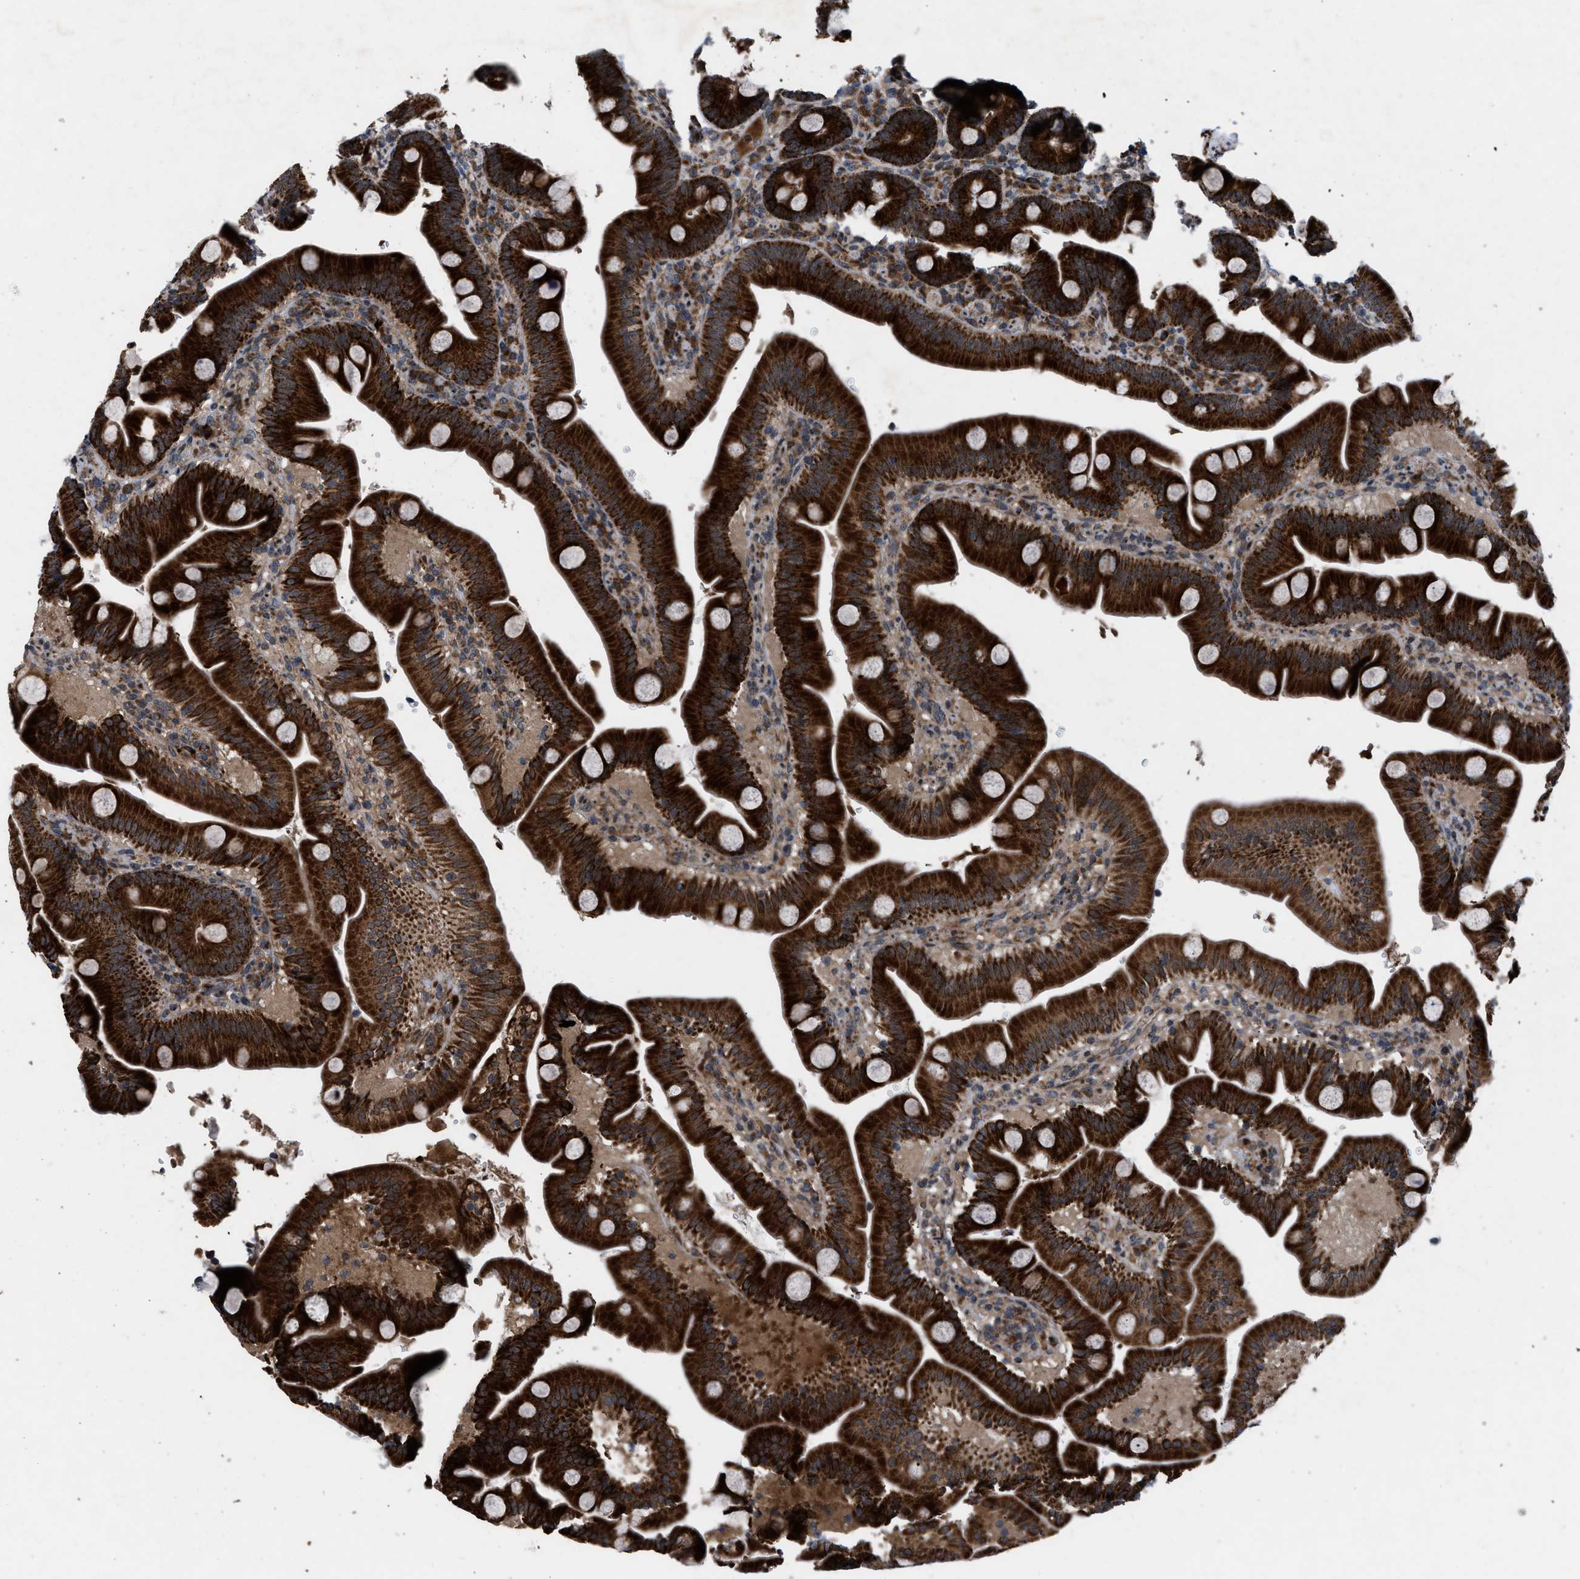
{"staining": {"intensity": "strong", "quantity": ">75%", "location": "cytoplasmic/membranous"}, "tissue": "duodenum", "cell_type": "Glandular cells", "image_type": "normal", "snomed": [{"axis": "morphology", "description": "Normal tissue, NOS"}, {"axis": "topography", "description": "Duodenum"}], "caption": "Brown immunohistochemical staining in unremarkable human duodenum displays strong cytoplasmic/membranous staining in approximately >75% of glandular cells.", "gene": "AP3M2", "patient": {"sex": "male", "age": 54}}